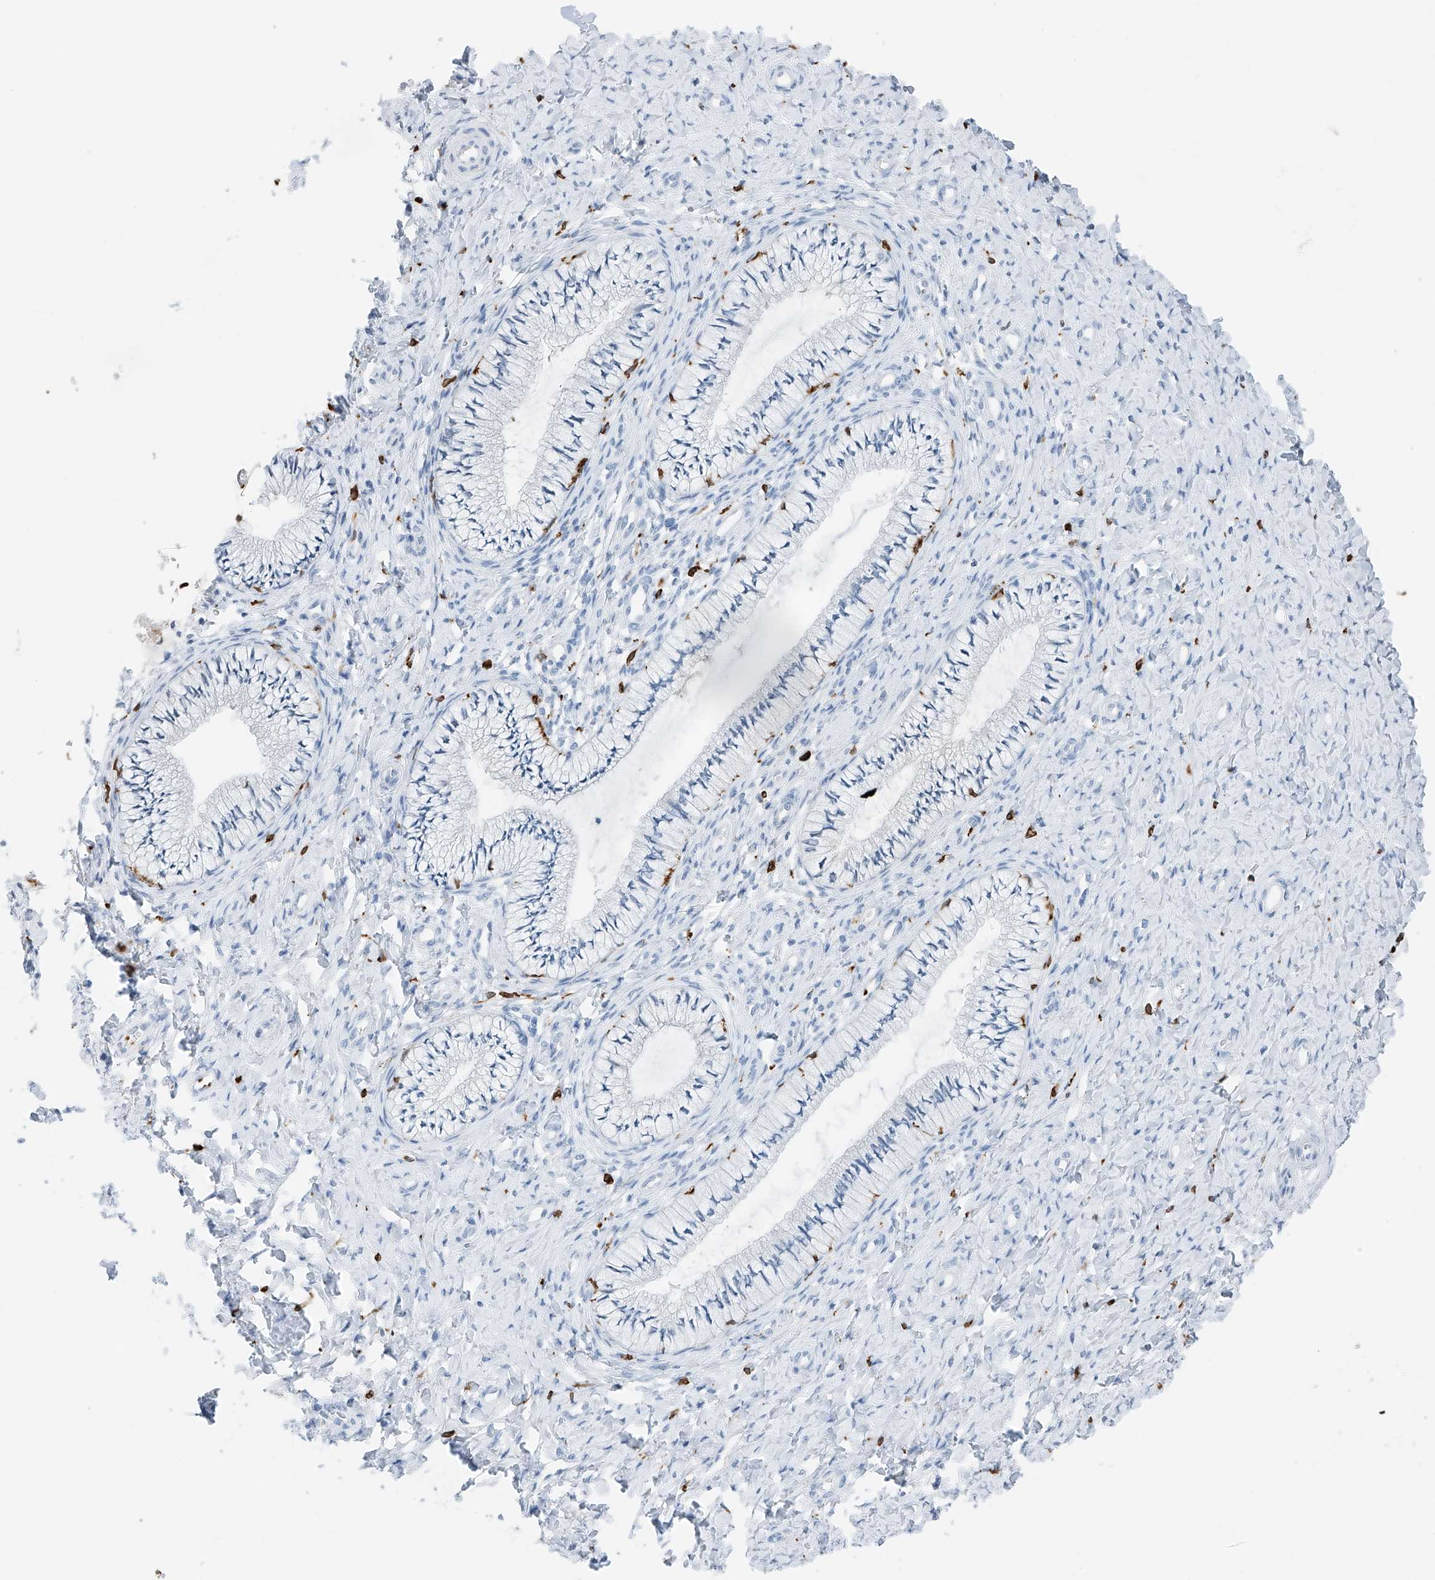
{"staining": {"intensity": "negative", "quantity": "none", "location": "none"}, "tissue": "cervix", "cell_type": "Glandular cells", "image_type": "normal", "snomed": [{"axis": "morphology", "description": "Normal tissue, NOS"}, {"axis": "topography", "description": "Cervix"}], "caption": "Immunohistochemistry (IHC) of unremarkable cervix displays no staining in glandular cells. (DAB (3,3'-diaminobenzidine) IHC, high magnification).", "gene": "TBXAS1", "patient": {"sex": "female", "age": 36}}